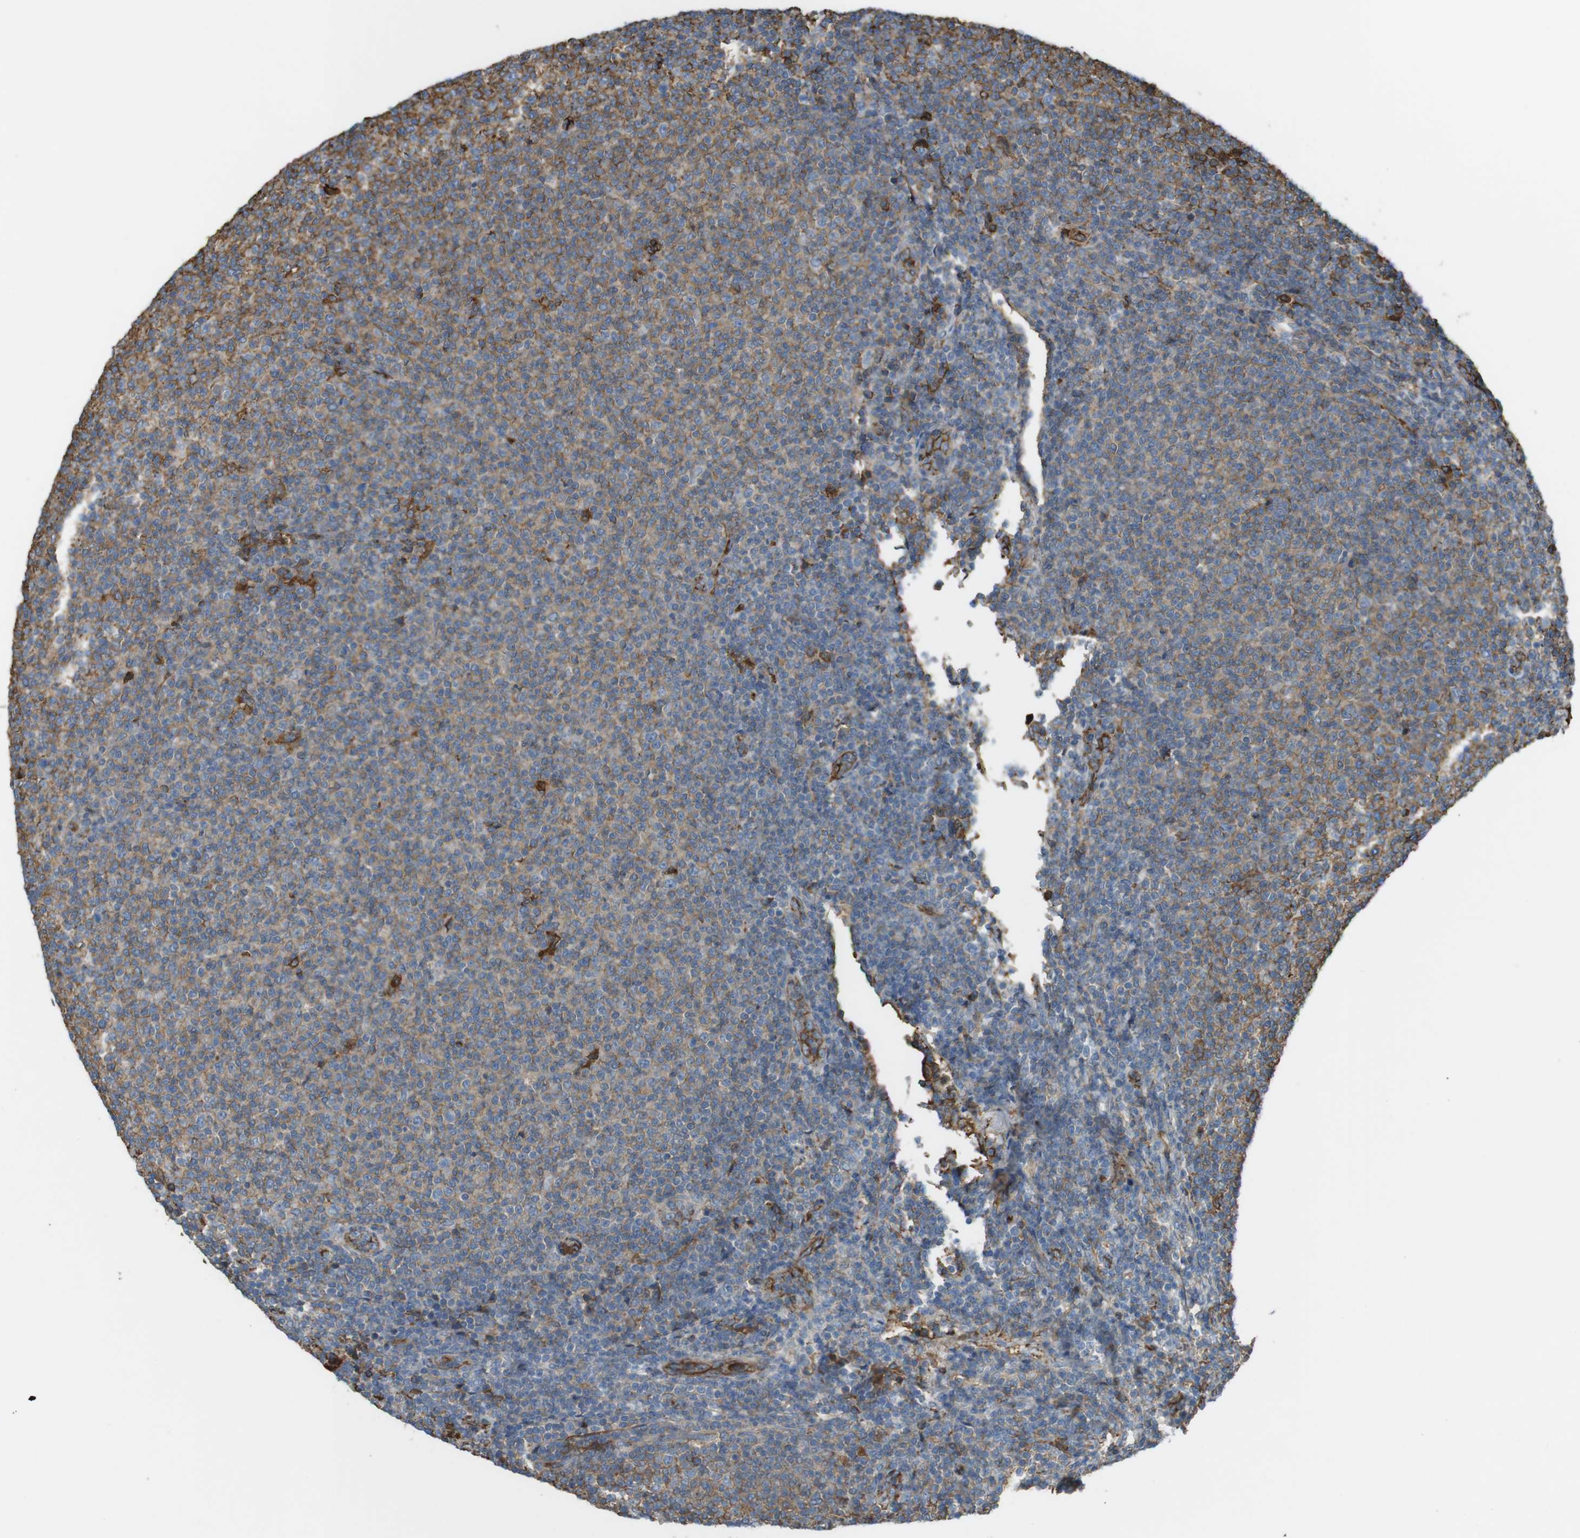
{"staining": {"intensity": "moderate", "quantity": ">75%", "location": "cytoplasmic/membranous"}, "tissue": "lymphoma", "cell_type": "Tumor cells", "image_type": "cancer", "snomed": [{"axis": "morphology", "description": "Malignant lymphoma, non-Hodgkin's type, Low grade"}, {"axis": "topography", "description": "Lymph node"}], "caption": "Protein staining by immunohistochemistry (IHC) exhibits moderate cytoplasmic/membranous positivity in about >75% of tumor cells in lymphoma.", "gene": "LTBP4", "patient": {"sex": "male", "age": 66}}